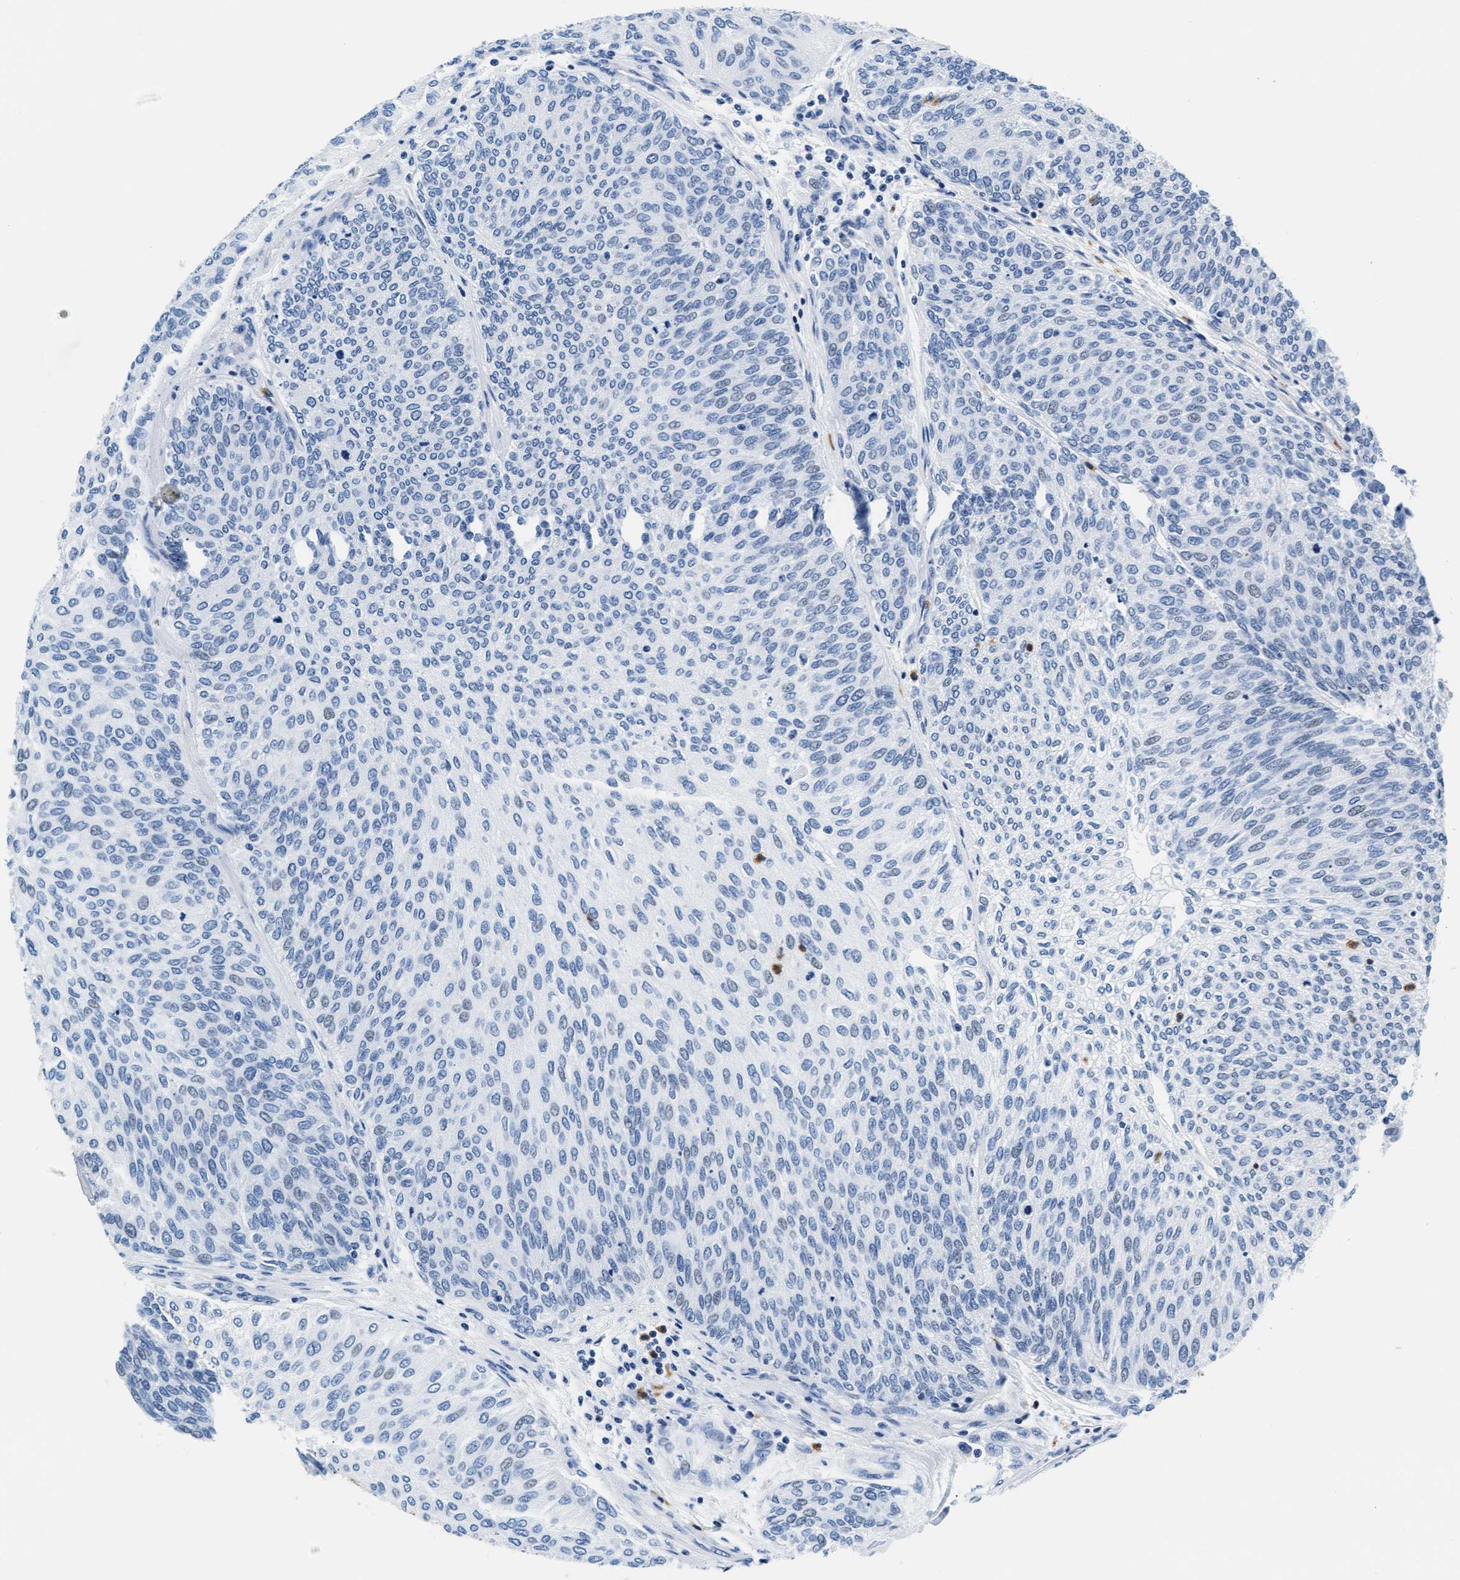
{"staining": {"intensity": "negative", "quantity": "none", "location": "none"}, "tissue": "urothelial cancer", "cell_type": "Tumor cells", "image_type": "cancer", "snomed": [{"axis": "morphology", "description": "Urothelial carcinoma, Low grade"}, {"axis": "topography", "description": "Urinary bladder"}], "caption": "There is no significant staining in tumor cells of urothelial carcinoma (low-grade).", "gene": "MMP8", "patient": {"sex": "female", "age": 79}}